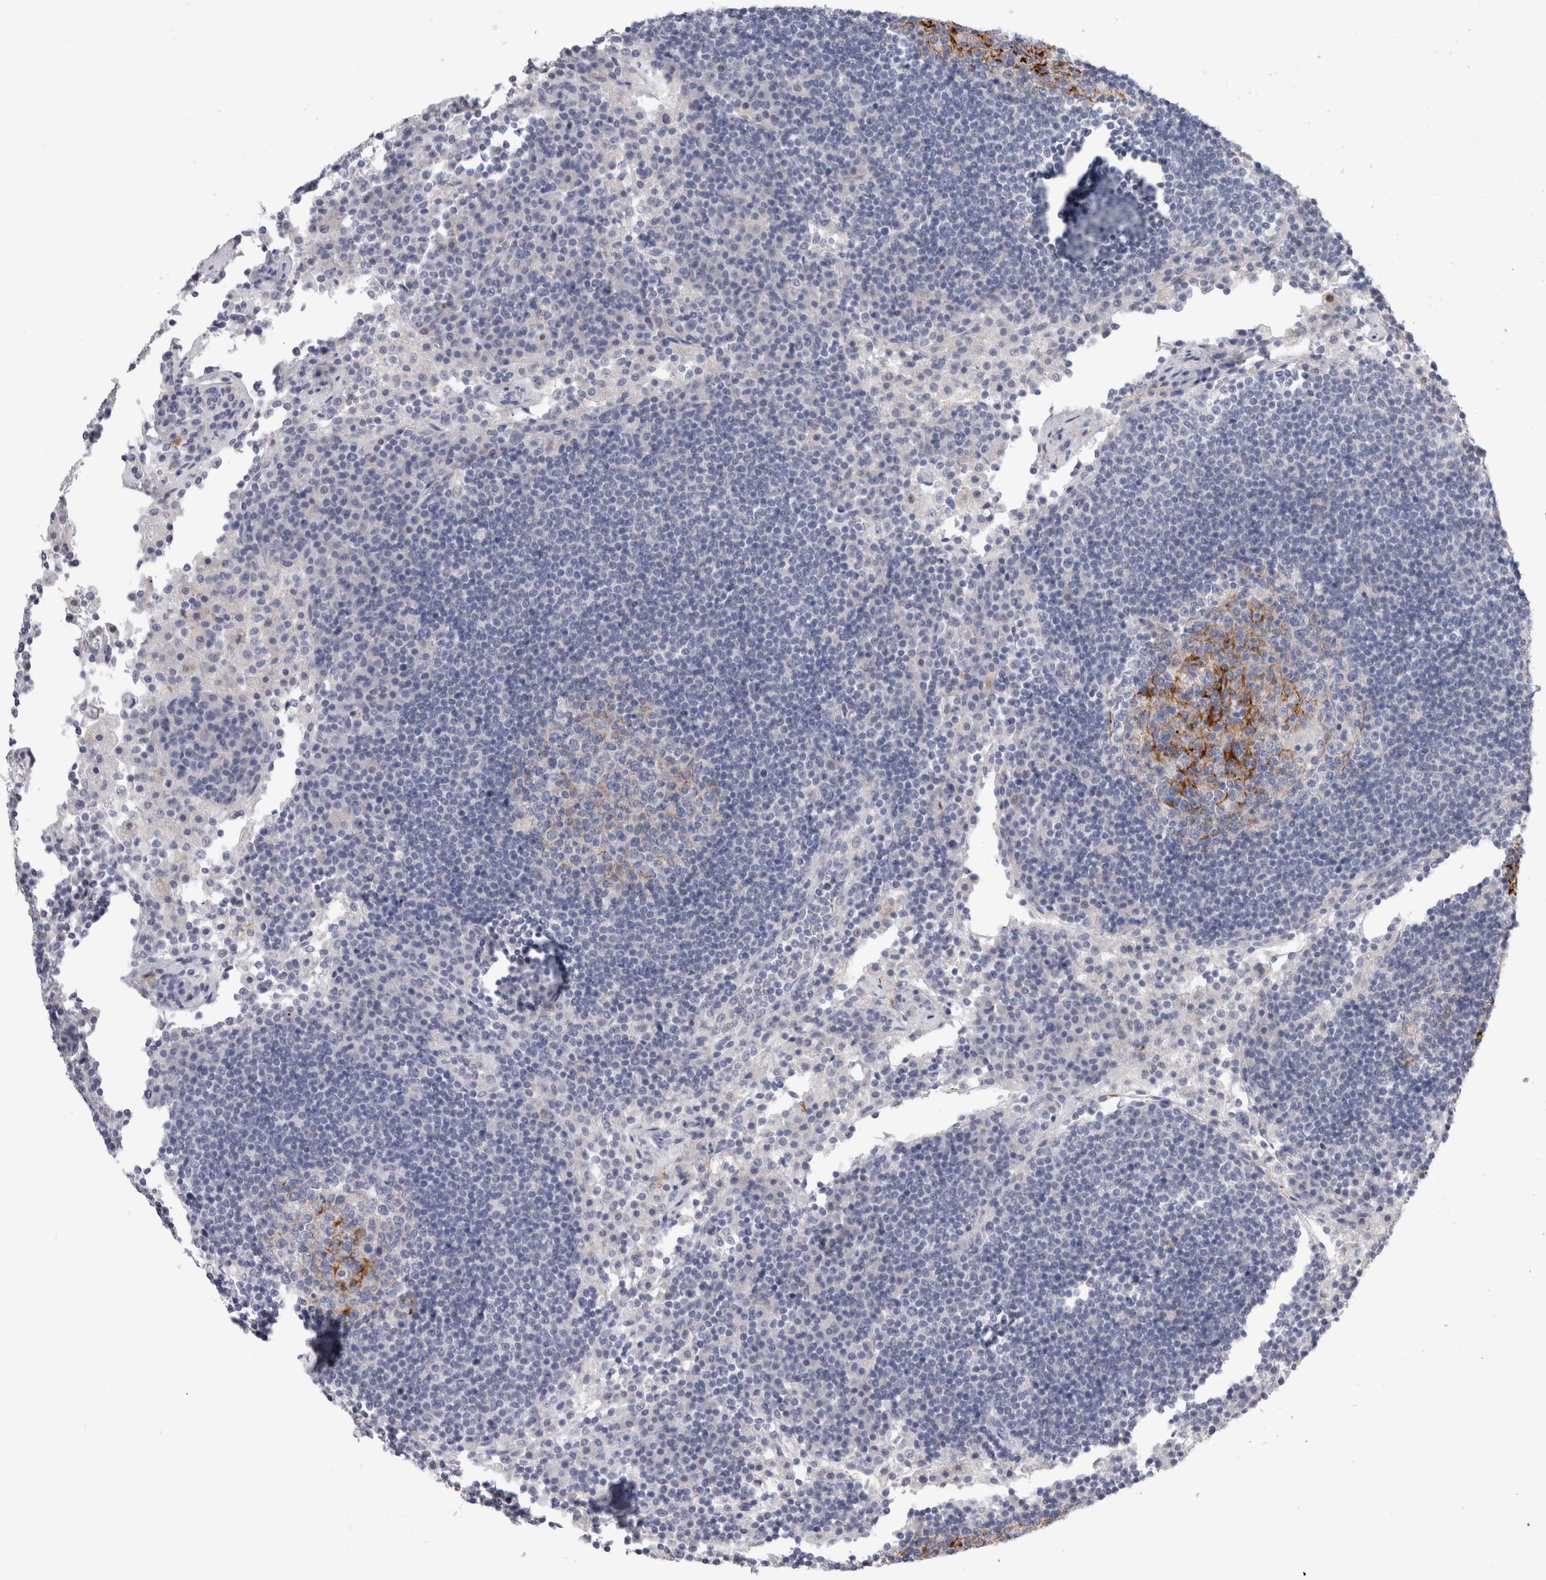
{"staining": {"intensity": "strong", "quantity": "<25%", "location": "cytoplasmic/membranous"}, "tissue": "lymph node", "cell_type": "Germinal center cells", "image_type": "normal", "snomed": [{"axis": "morphology", "description": "Normal tissue, NOS"}, {"axis": "topography", "description": "Lymph node"}], "caption": "Immunohistochemical staining of benign human lymph node demonstrates medium levels of strong cytoplasmic/membranous expression in approximately <25% of germinal center cells. (Stains: DAB in brown, nuclei in blue, Microscopy: brightfield microscopy at high magnification).", "gene": "SLC20A2", "patient": {"sex": "female", "age": 53}}